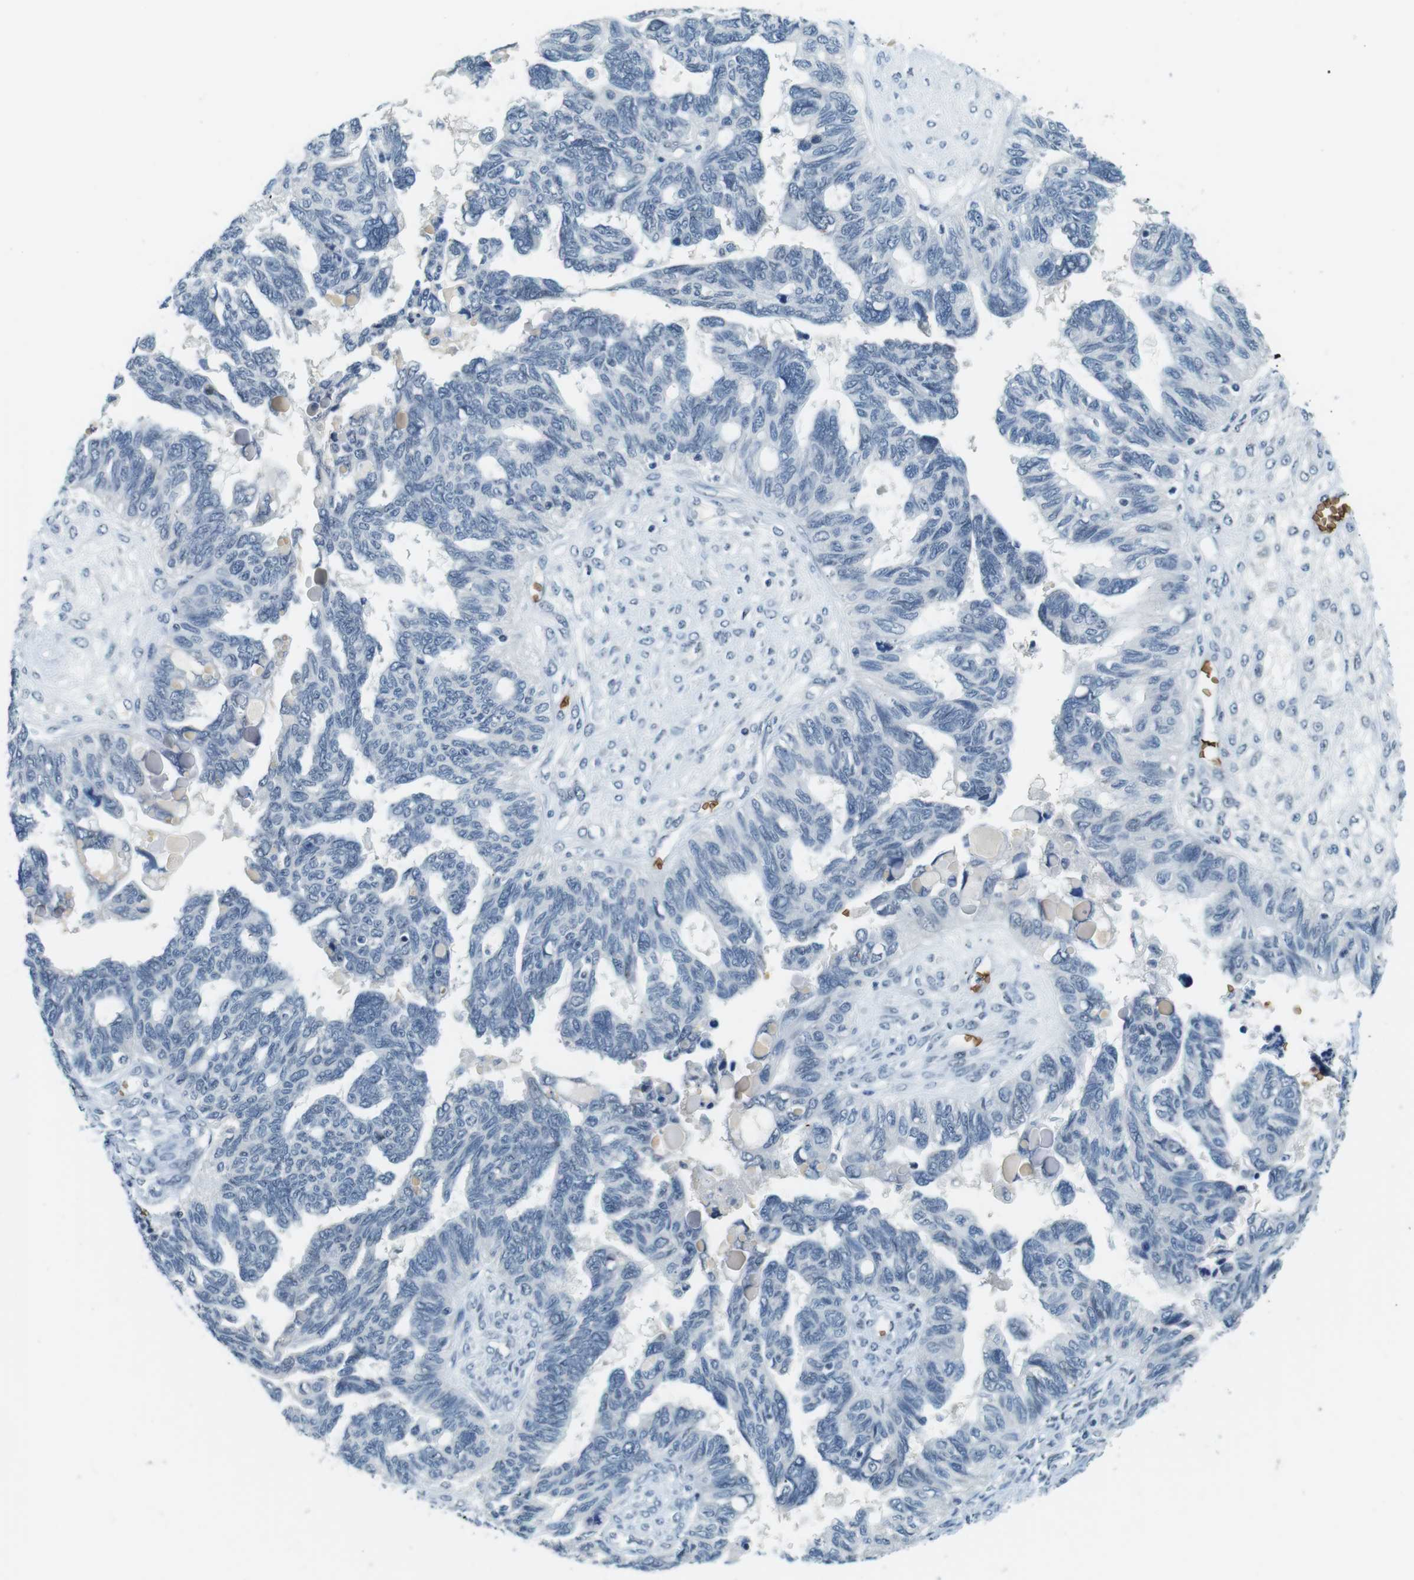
{"staining": {"intensity": "negative", "quantity": "none", "location": "none"}, "tissue": "ovarian cancer", "cell_type": "Tumor cells", "image_type": "cancer", "snomed": [{"axis": "morphology", "description": "Cystadenocarcinoma, serous, NOS"}, {"axis": "topography", "description": "Ovary"}], "caption": "Protein analysis of ovarian serous cystadenocarcinoma demonstrates no significant expression in tumor cells. (DAB (3,3'-diaminobenzidine) immunohistochemistry visualized using brightfield microscopy, high magnification).", "gene": "SLC4A1", "patient": {"sex": "female", "age": 79}}